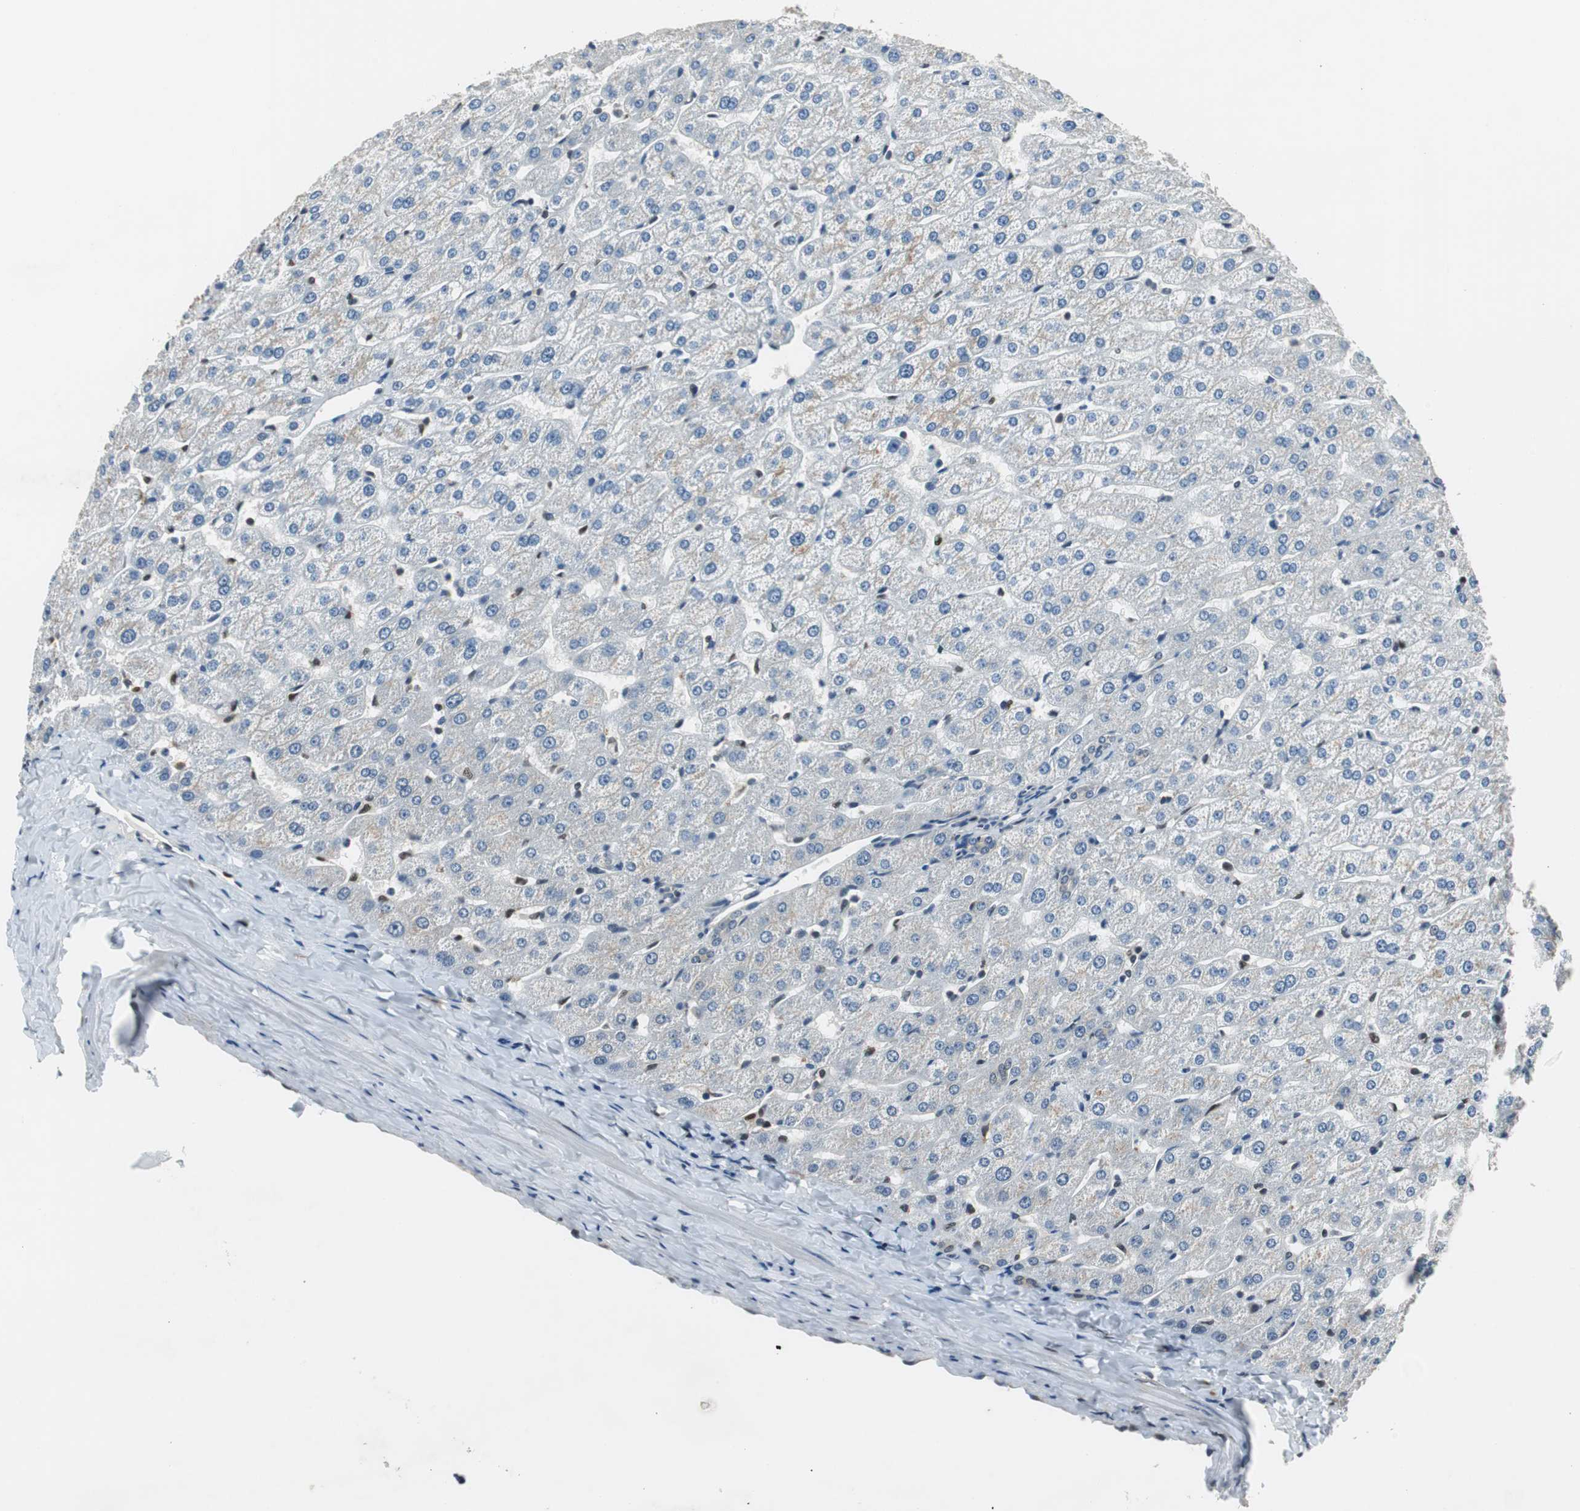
{"staining": {"intensity": "negative", "quantity": "none", "location": "none"}, "tissue": "liver", "cell_type": "Cholangiocytes", "image_type": "normal", "snomed": [{"axis": "morphology", "description": "Normal tissue, NOS"}, {"axis": "morphology", "description": "Fibrosis, NOS"}, {"axis": "topography", "description": "Liver"}], "caption": "The micrograph reveals no significant positivity in cholangiocytes of liver.", "gene": "MAFB", "patient": {"sex": "female", "age": 29}}